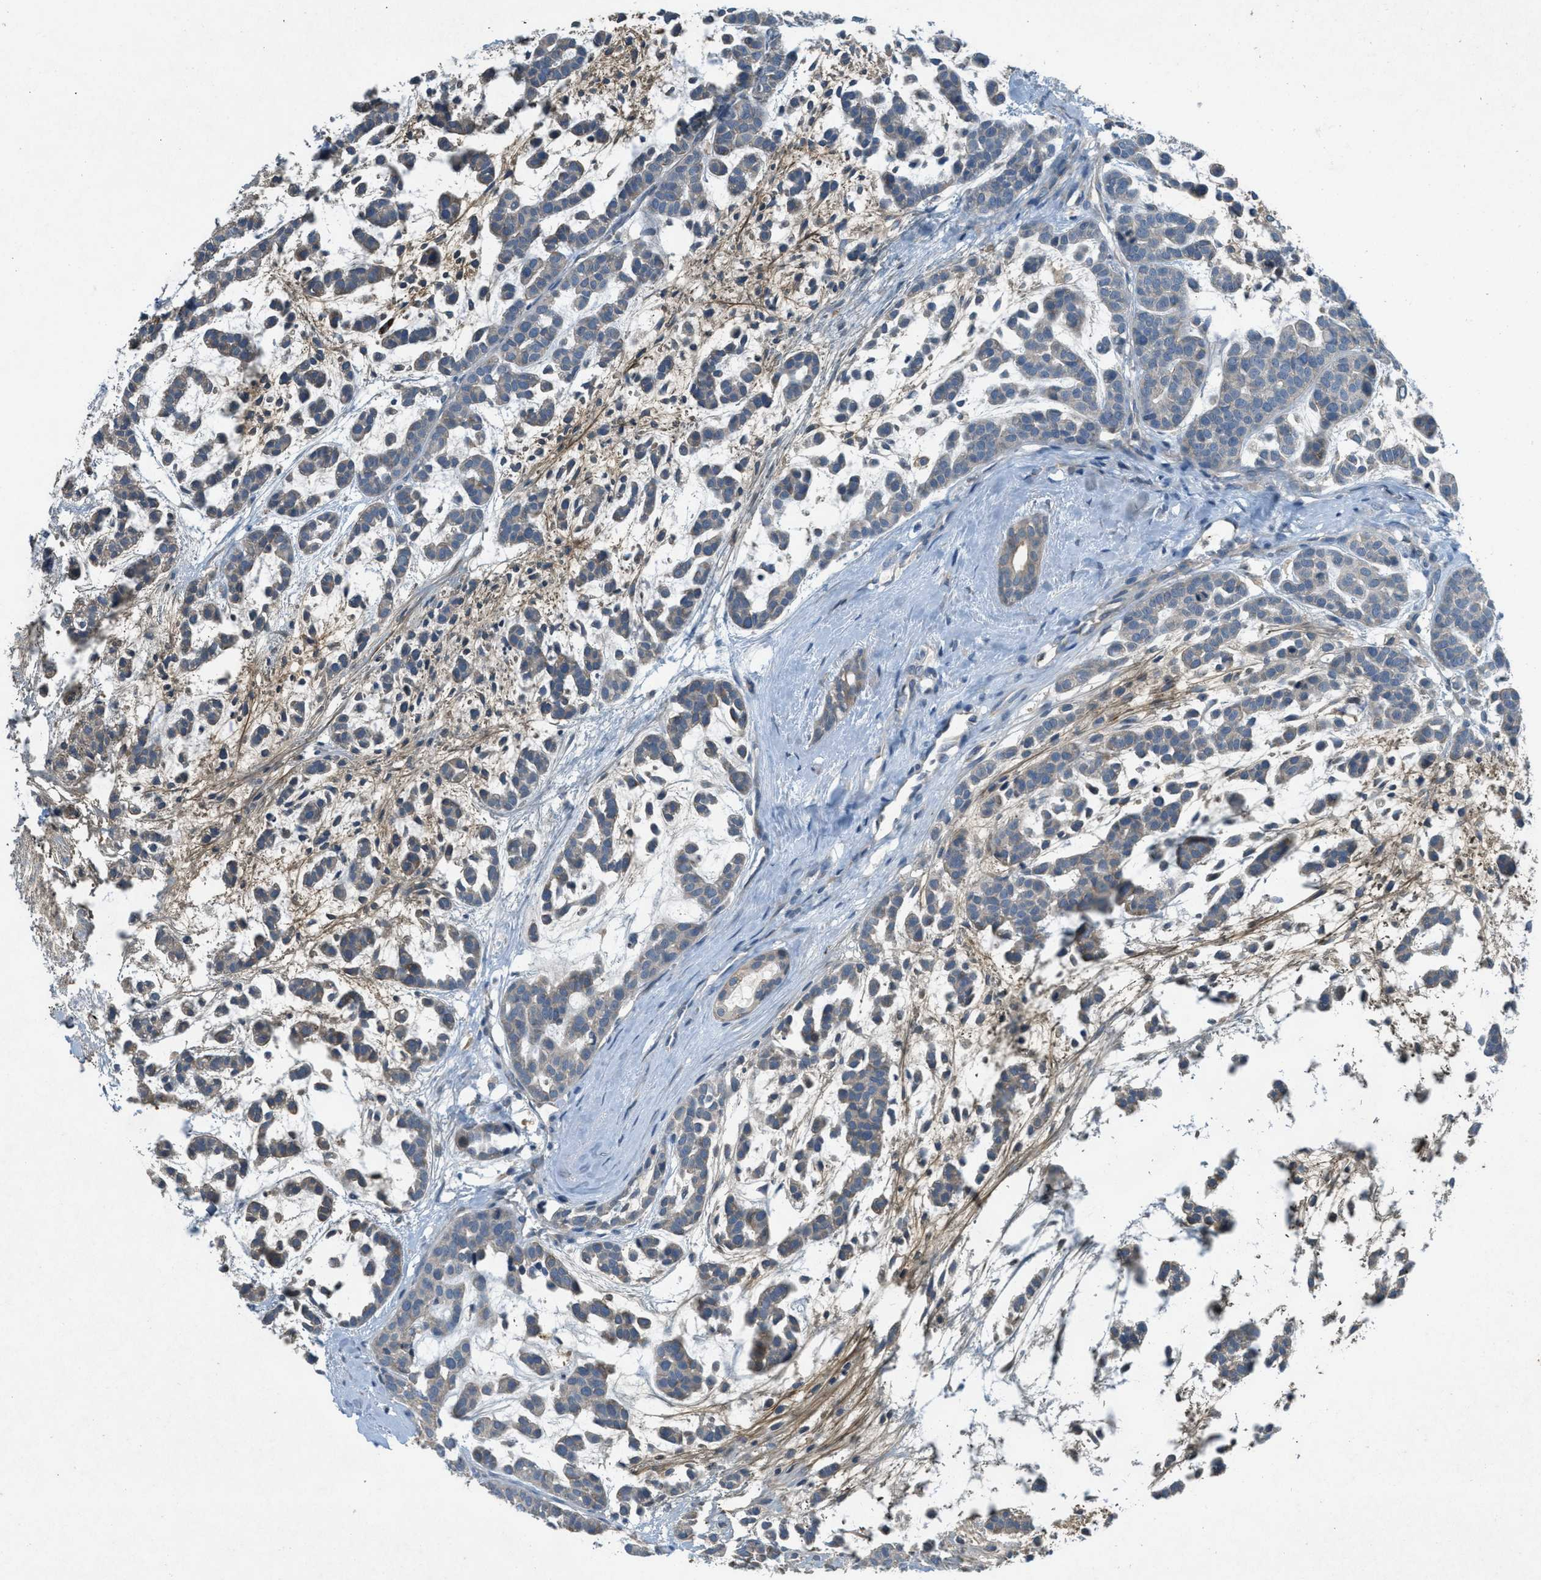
{"staining": {"intensity": "weak", "quantity": "25%-75%", "location": "cytoplasmic/membranous"}, "tissue": "head and neck cancer", "cell_type": "Tumor cells", "image_type": "cancer", "snomed": [{"axis": "morphology", "description": "Adenocarcinoma, NOS"}, {"axis": "morphology", "description": "Adenoma, NOS"}, {"axis": "topography", "description": "Head-Neck"}], "caption": "Head and neck cancer tissue exhibits weak cytoplasmic/membranous staining in about 25%-75% of tumor cells, visualized by immunohistochemistry.", "gene": "ADCY6", "patient": {"sex": "female", "age": 55}}